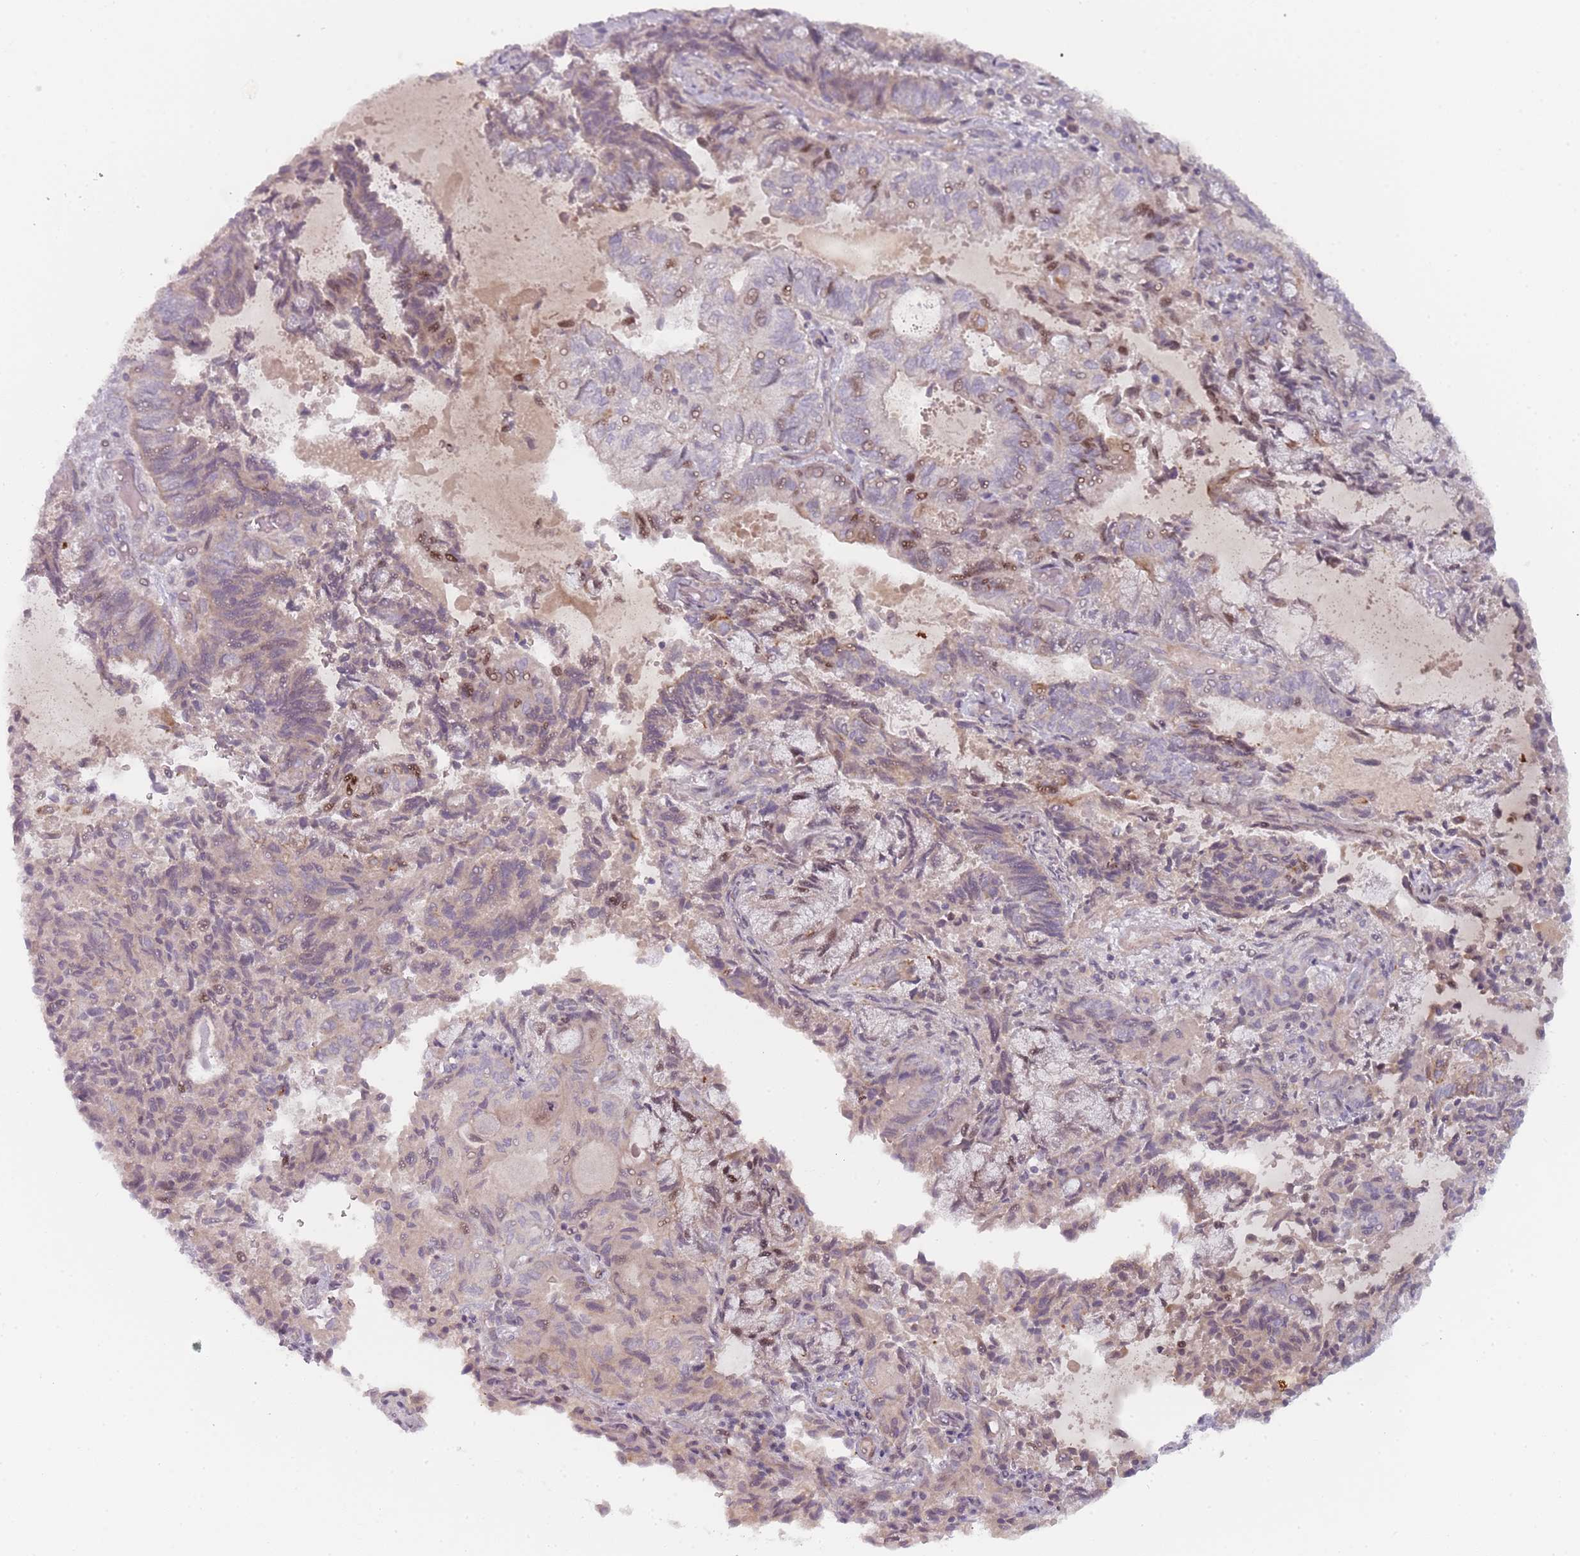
{"staining": {"intensity": "weak", "quantity": "<25%", "location": "cytoplasmic/membranous"}, "tissue": "endometrial cancer", "cell_type": "Tumor cells", "image_type": "cancer", "snomed": [{"axis": "morphology", "description": "Adenocarcinoma, NOS"}, {"axis": "topography", "description": "Endometrium"}], "caption": "IHC of endometrial cancer reveals no expression in tumor cells. (DAB (3,3'-diaminobenzidine) immunohistochemistry, high magnification).", "gene": "RPS6KA2", "patient": {"sex": "female", "age": 80}}